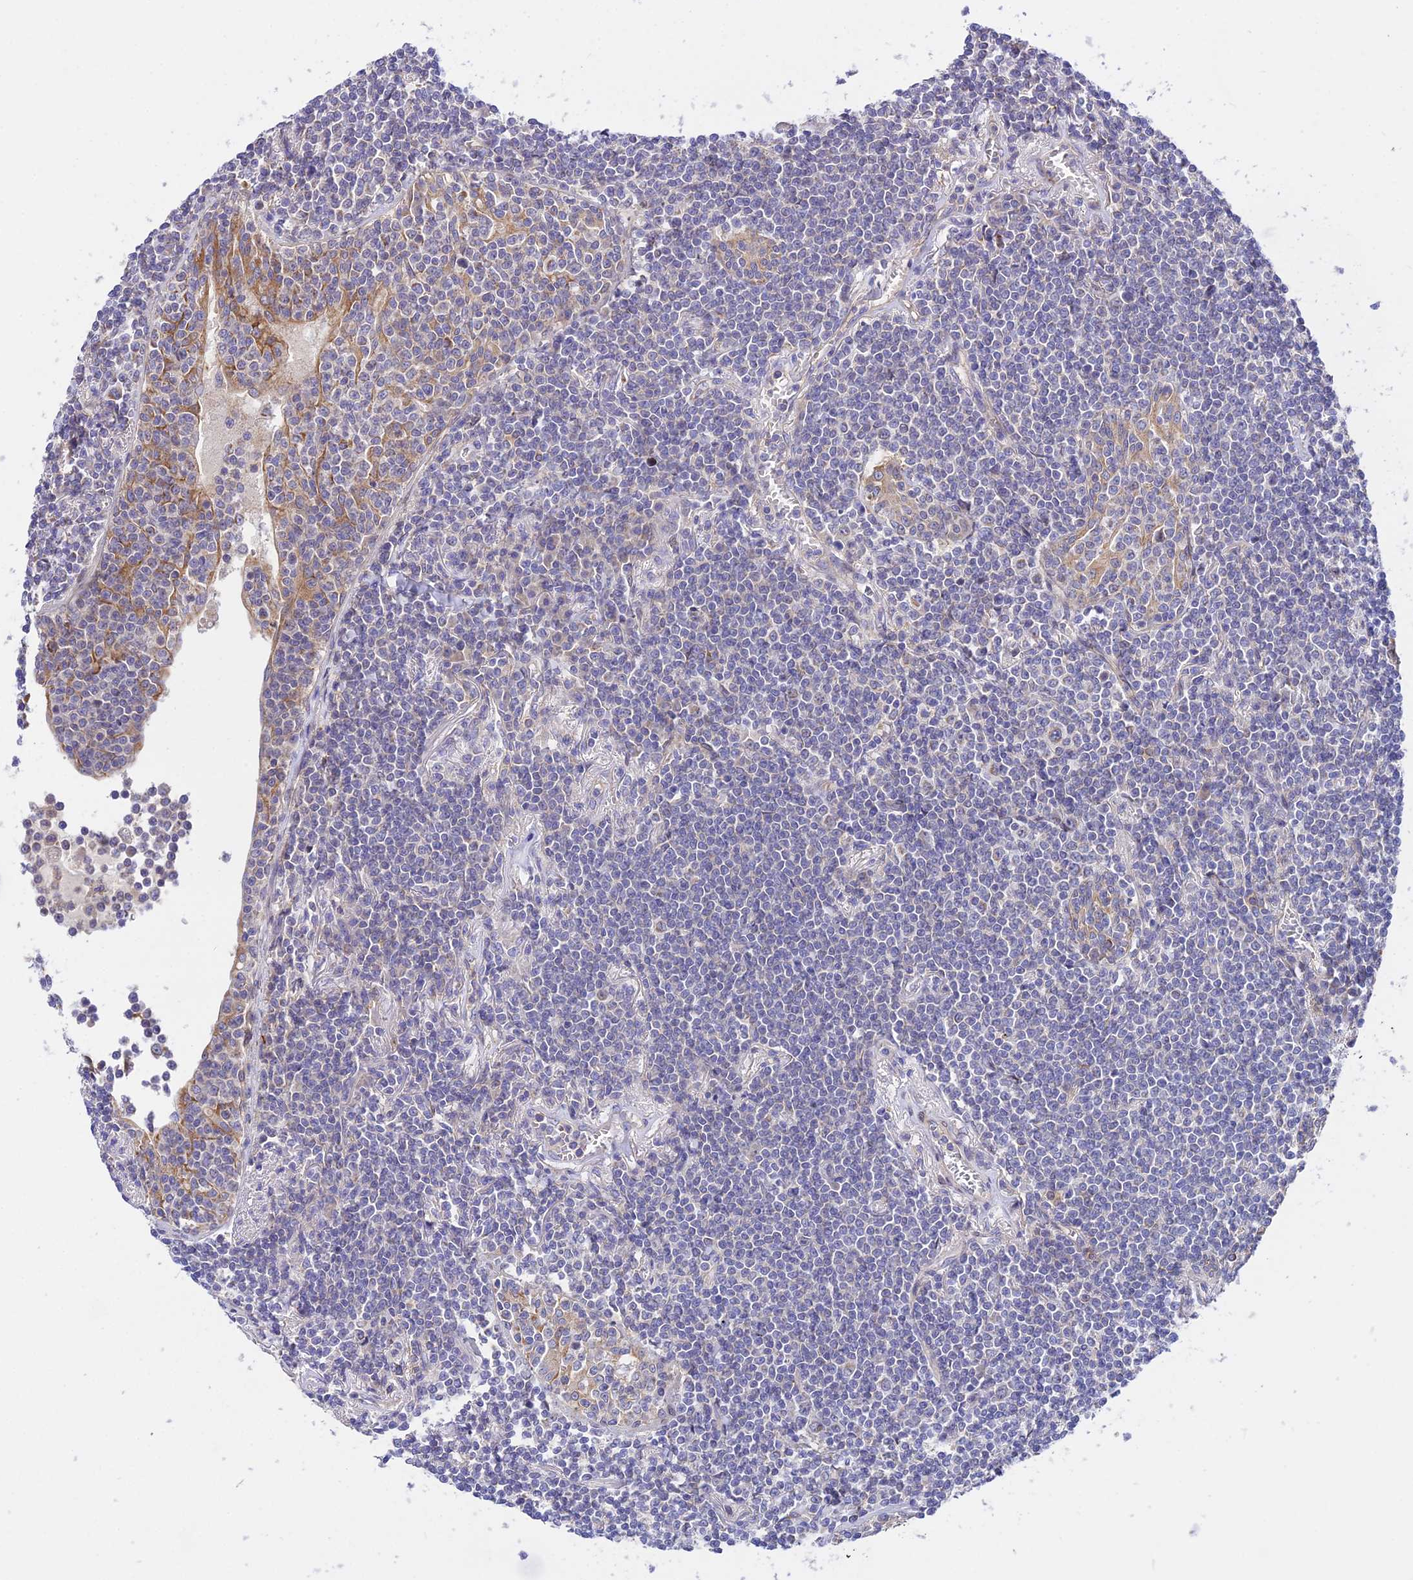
{"staining": {"intensity": "negative", "quantity": "none", "location": "none"}, "tissue": "lymphoma", "cell_type": "Tumor cells", "image_type": "cancer", "snomed": [{"axis": "morphology", "description": "Malignant lymphoma, non-Hodgkin's type, Low grade"}, {"axis": "topography", "description": "Lung"}], "caption": "An IHC image of malignant lymphoma, non-Hodgkin's type (low-grade) is shown. There is no staining in tumor cells of malignant lymphoma, non-Hodgkin's type (low-grade).", "gene": "TRIM43B", "patient": {"sex": "female", "age": 71}}